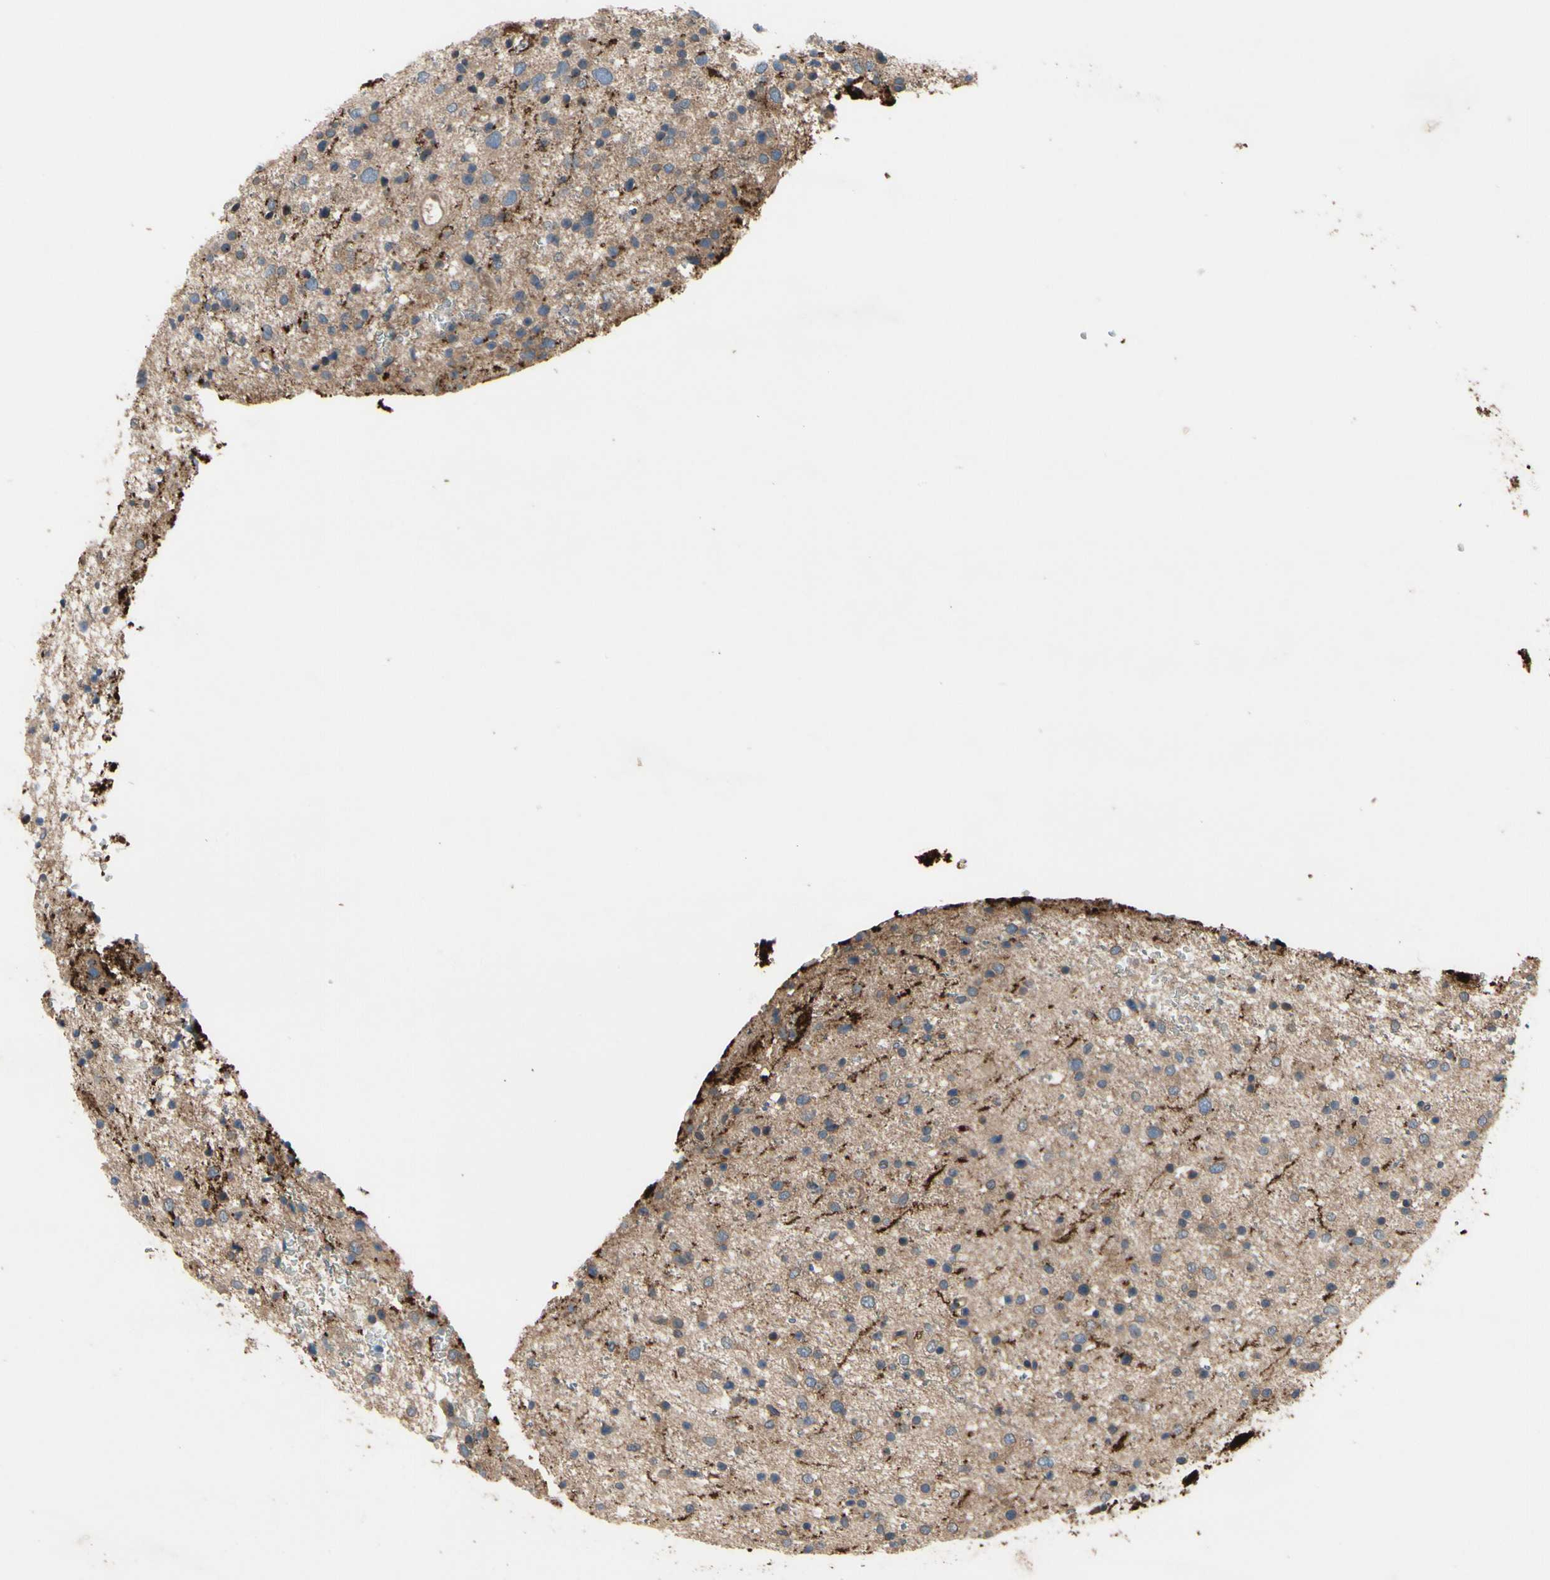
{"staining": {"intensity": "weak", "quantity": "25%-75%", "location": "cytoplasmic/membranous"}, "tissue": "glioma", "cell_type": "Tumor cells", "image_type": "cancer", "snomed": [{"axis": "morphology", "description": "Glioma, malignant, Low grade"}, {"axis": "topography", "description": "Brain"}], "caption": "Malignant glioma (low-grade) stained with a protein marker exhibits weak staining in tumor cells.", "gene": "ICAM5", "patient": {"sex": "female", "age": 37}}